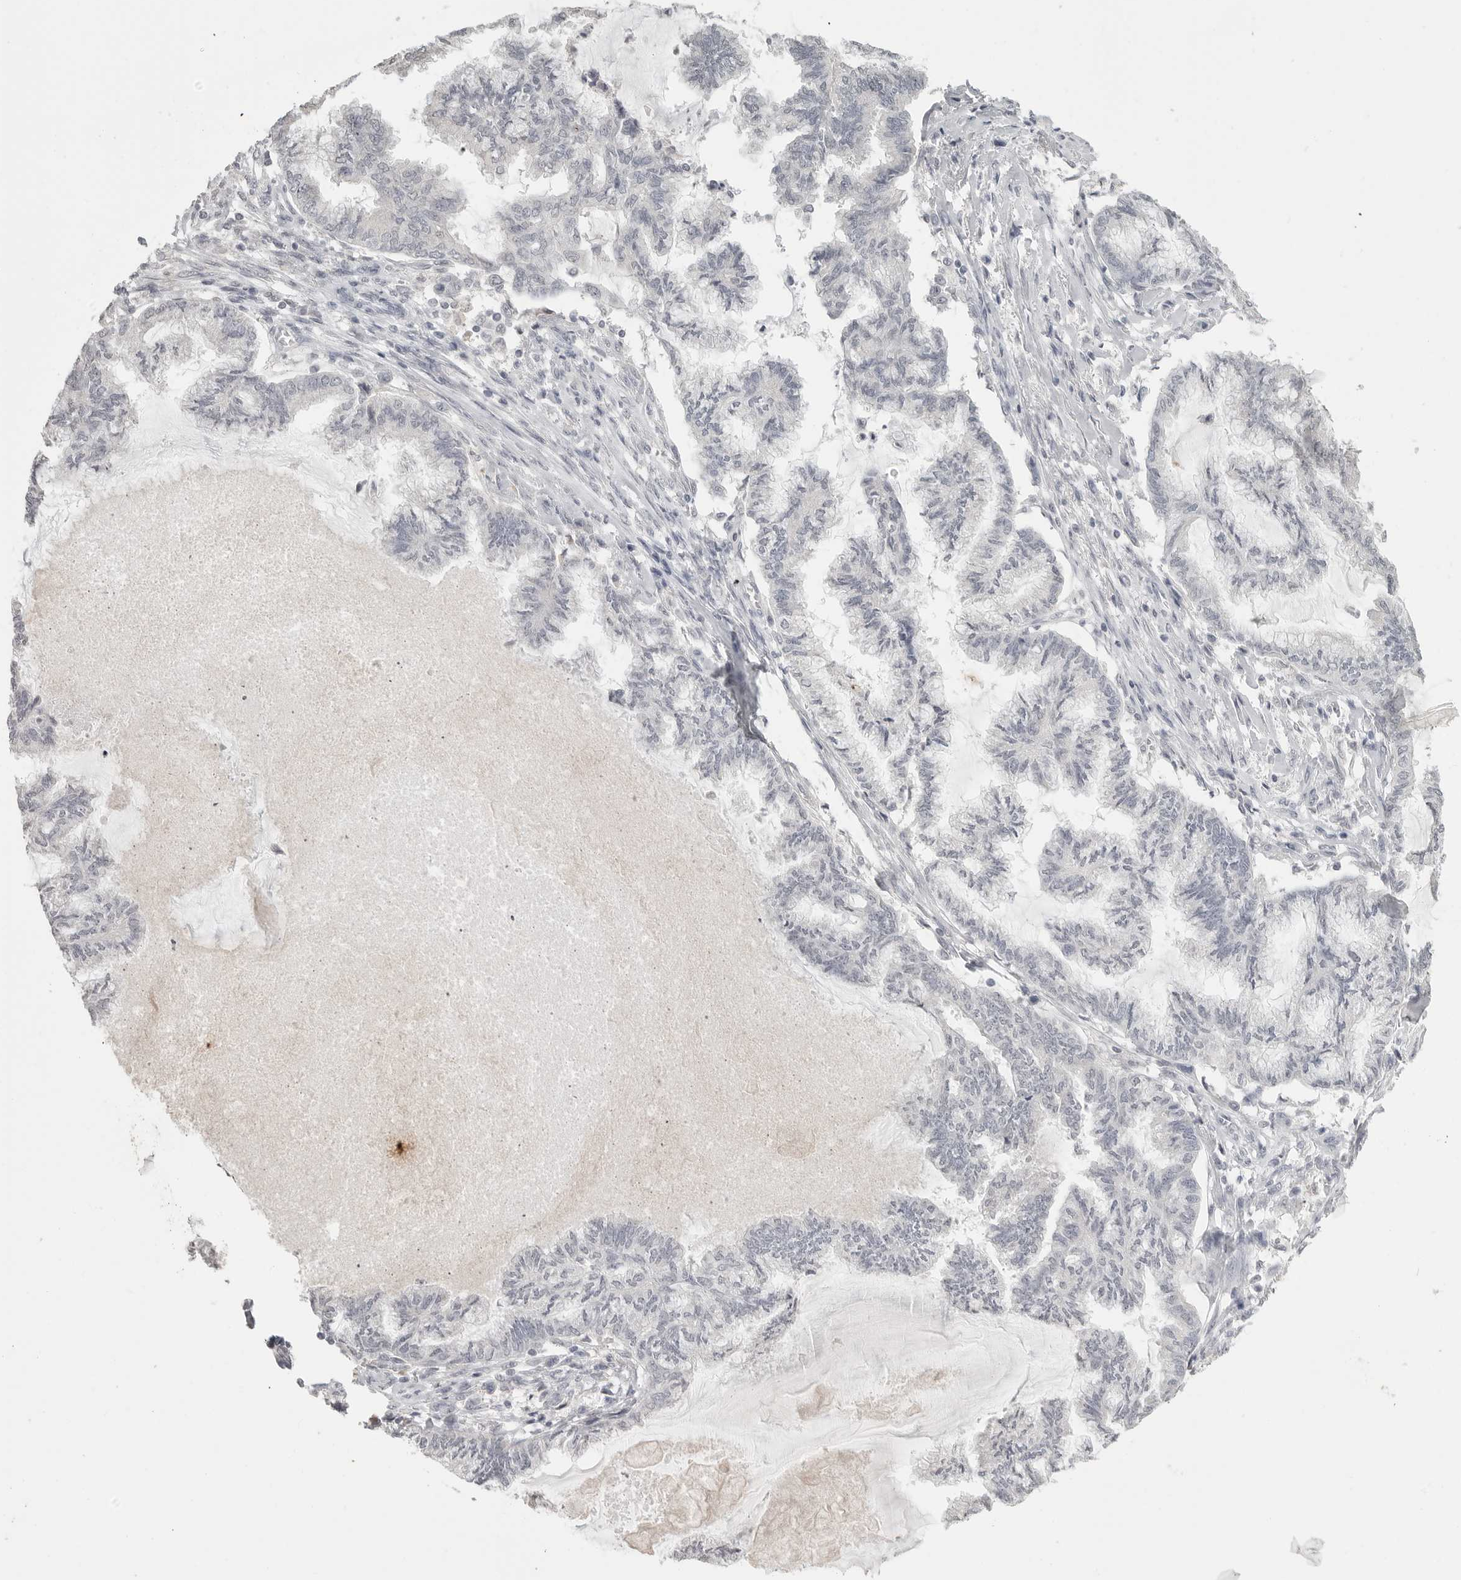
{"staining": {"intensity": "negative", "quantity": "none", "location": "none"}, "tissue": "endometrial cancer", "cell_type": "Tumor cells", "image_type": "cancer", "snomed": [{"axis": "morphology", "description": "Adenocarcinoma, NOS"}, {"axis": "topography", "description": "Endometrium"}], "caption": "IHC histopathology image of human endometrial cancer stained for a protein (brown), which shows no positivity in tumor cells.", "gene": "PRSS1", "patient": {"sex": "female", "age": 86}}